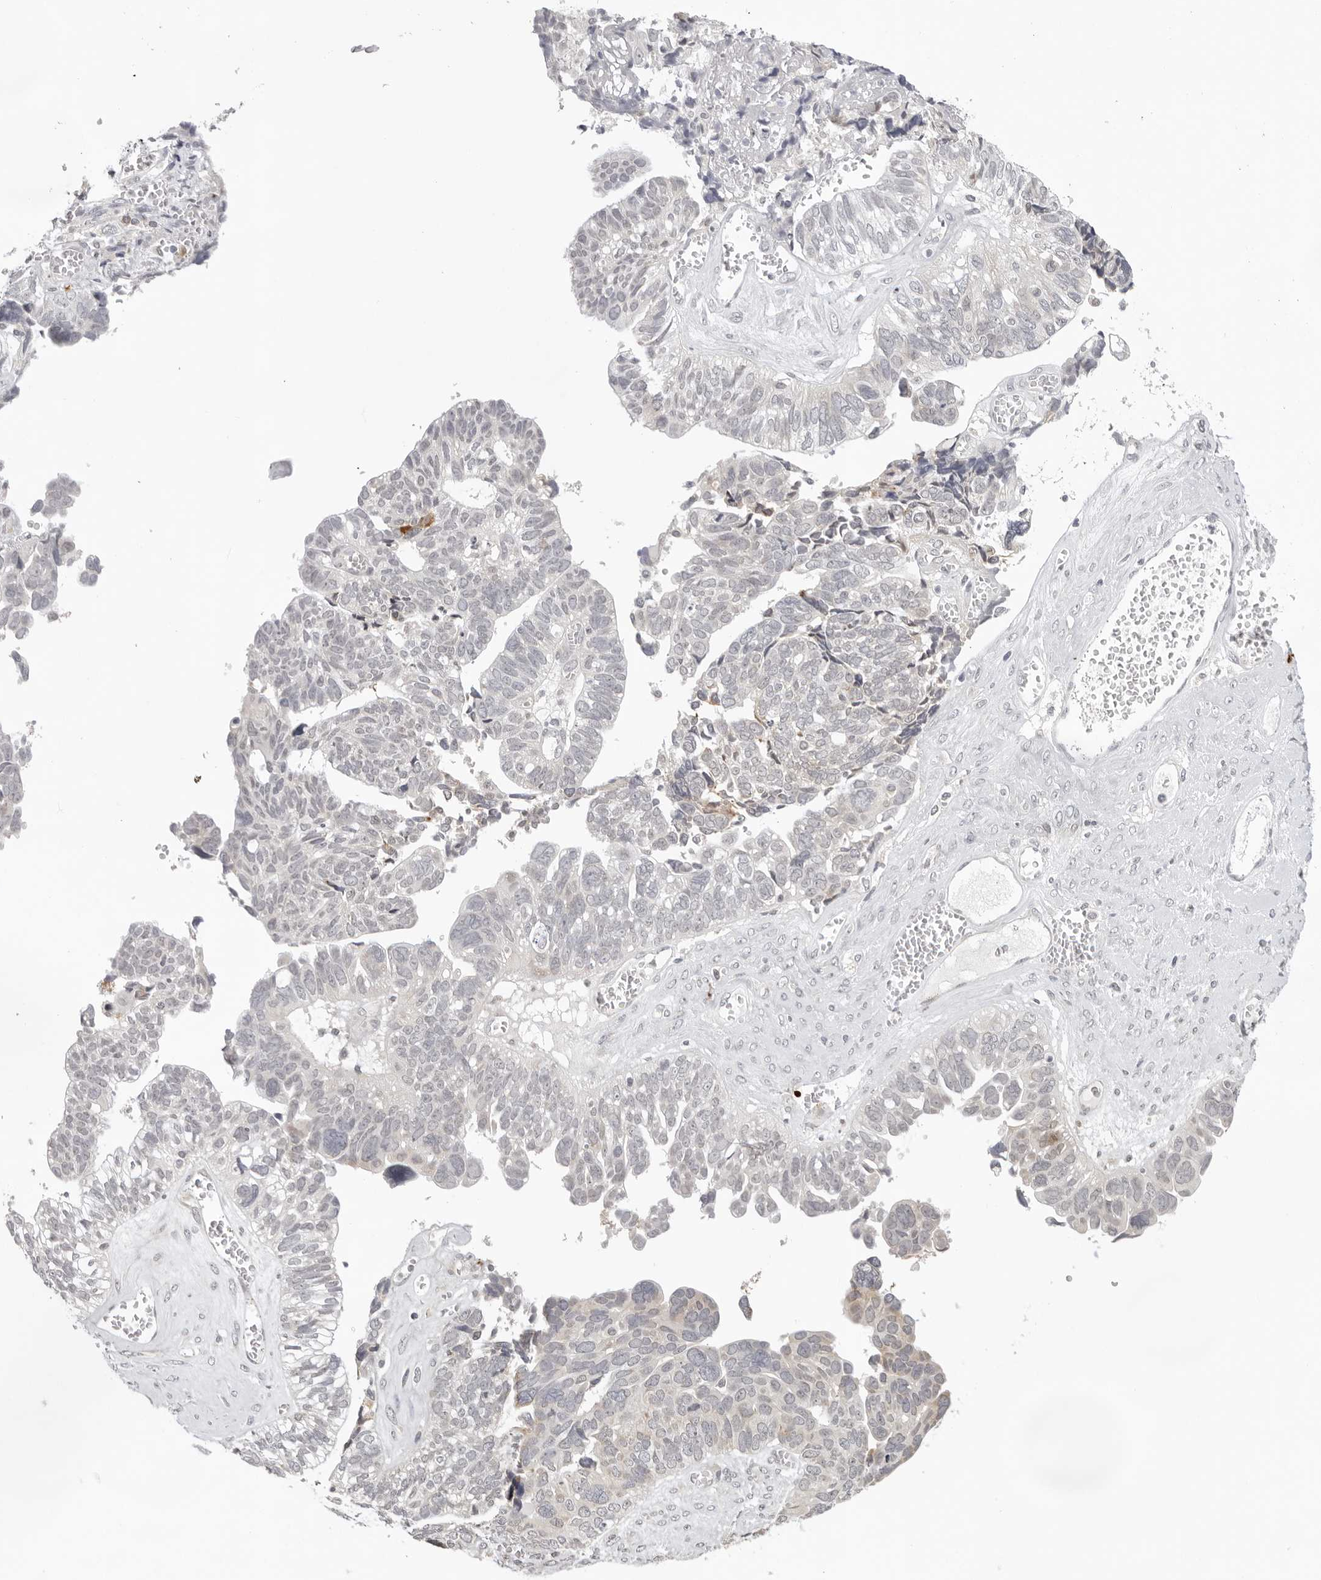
{"staining": {"intensity": "negative", "quantity": "none", "location": "none"}, "tissue": "ovarian cancer", "cell_type": "Tumor cells", "image_type": "cancer", "snomed": [{"axis": "morphology", "description": "Cystadenocarcinoma, serous, NOS"}, {"axis": "topography", "description": "Ovary"}], "caption": "This is an IHC photomicrograph of human ovarian serous cystadenocarcinoma. There is no expression in tumor cells.", "gene": "IL17RA", "patient": {"sex": "female", "age": 79}}